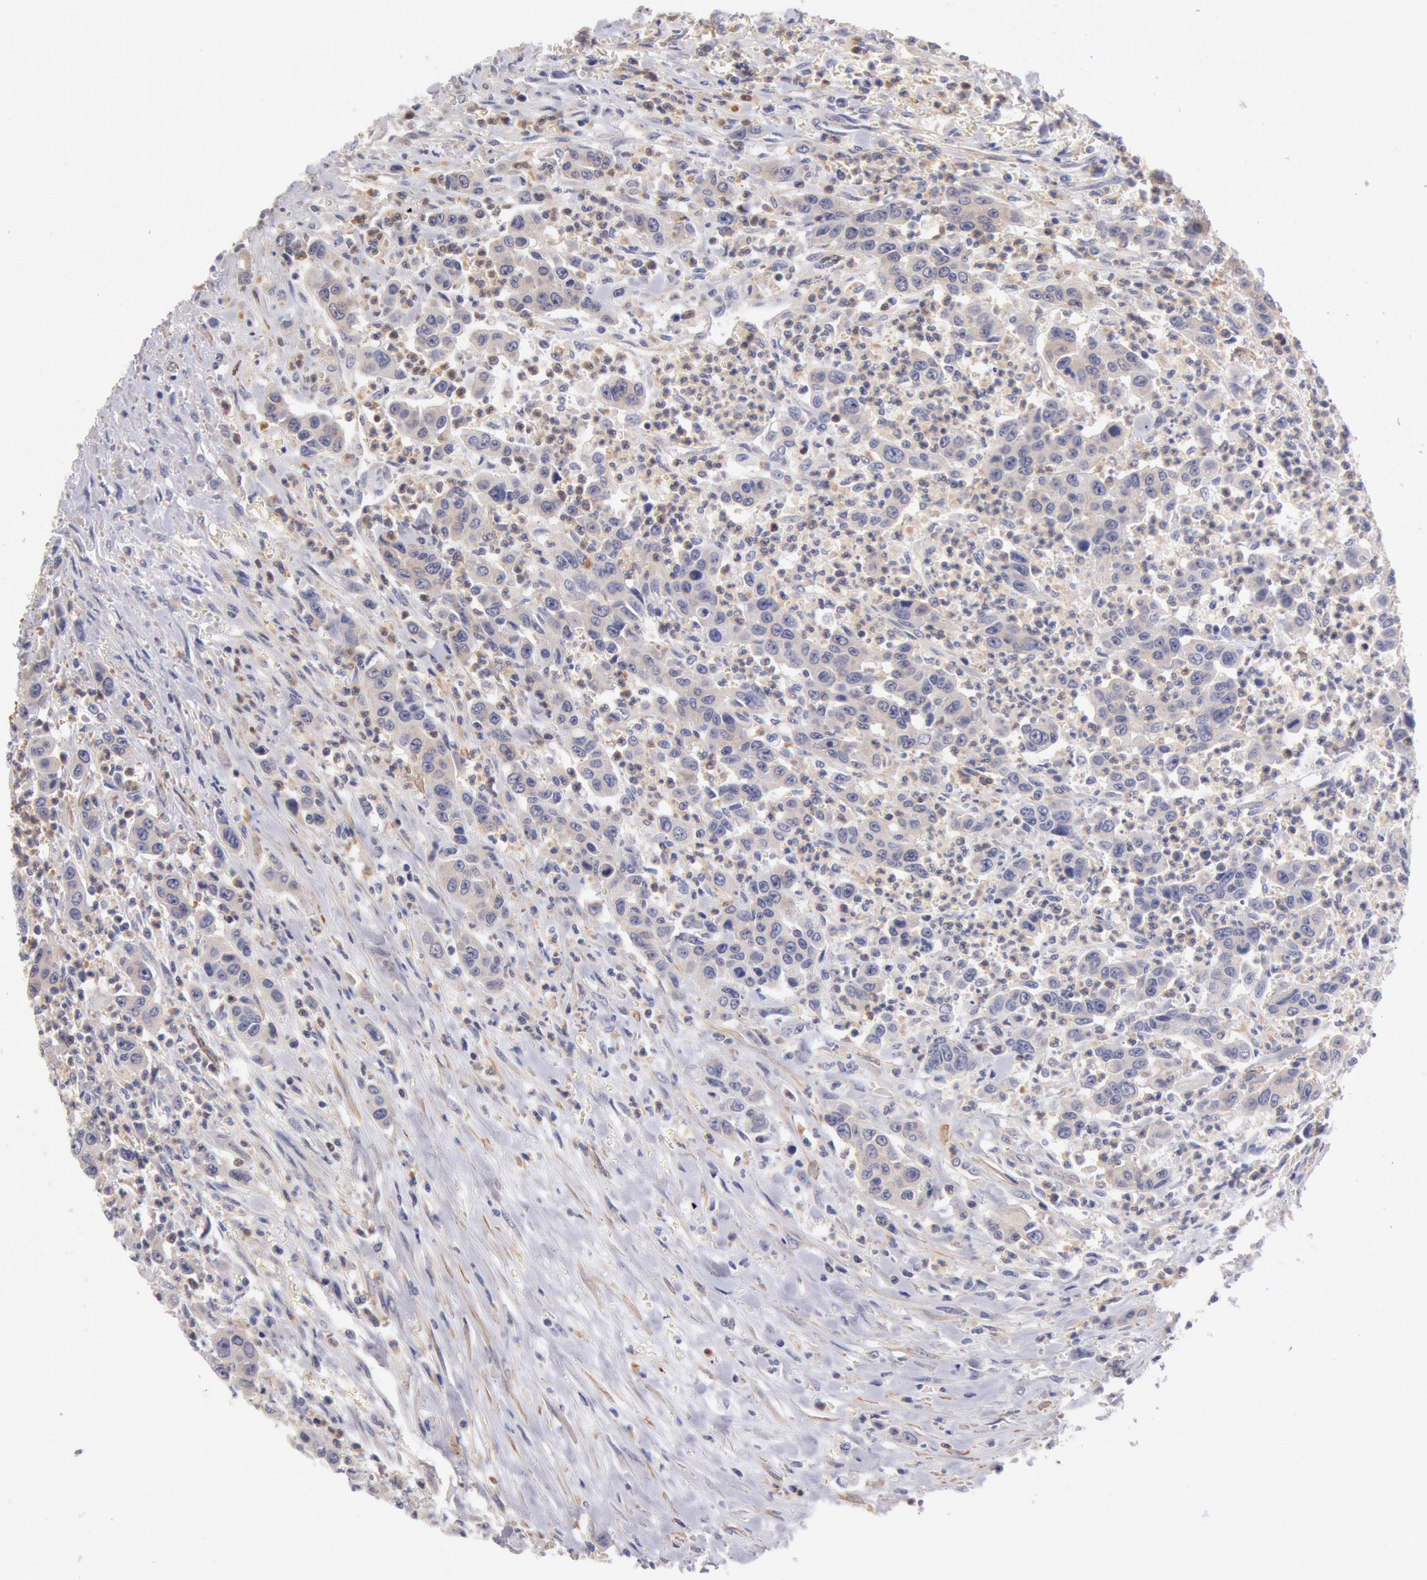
{"staining": {"intensity": "weak", "quantity": "25%-75%", "location": "cytoplasmic/membranous"}, "tissue": "urothelial cancer", "cell_type": "Tumor cells", "image_type": "cancer", "snomed": [{"axis": "morphology", "description": "Urothelial carcinoma, High grade"}, {"axis": "topography", "description": "Urinary bladder"}], "caption": "A photomicrograph showing weak cytoplasmic/membranous staining in approximately 25%-75% of tumor cells in urothelial cancer, as visualized by brown immunohistochemical staining.", "gene": "TMED8", "patient": {"sex": "male", "age": 86}}